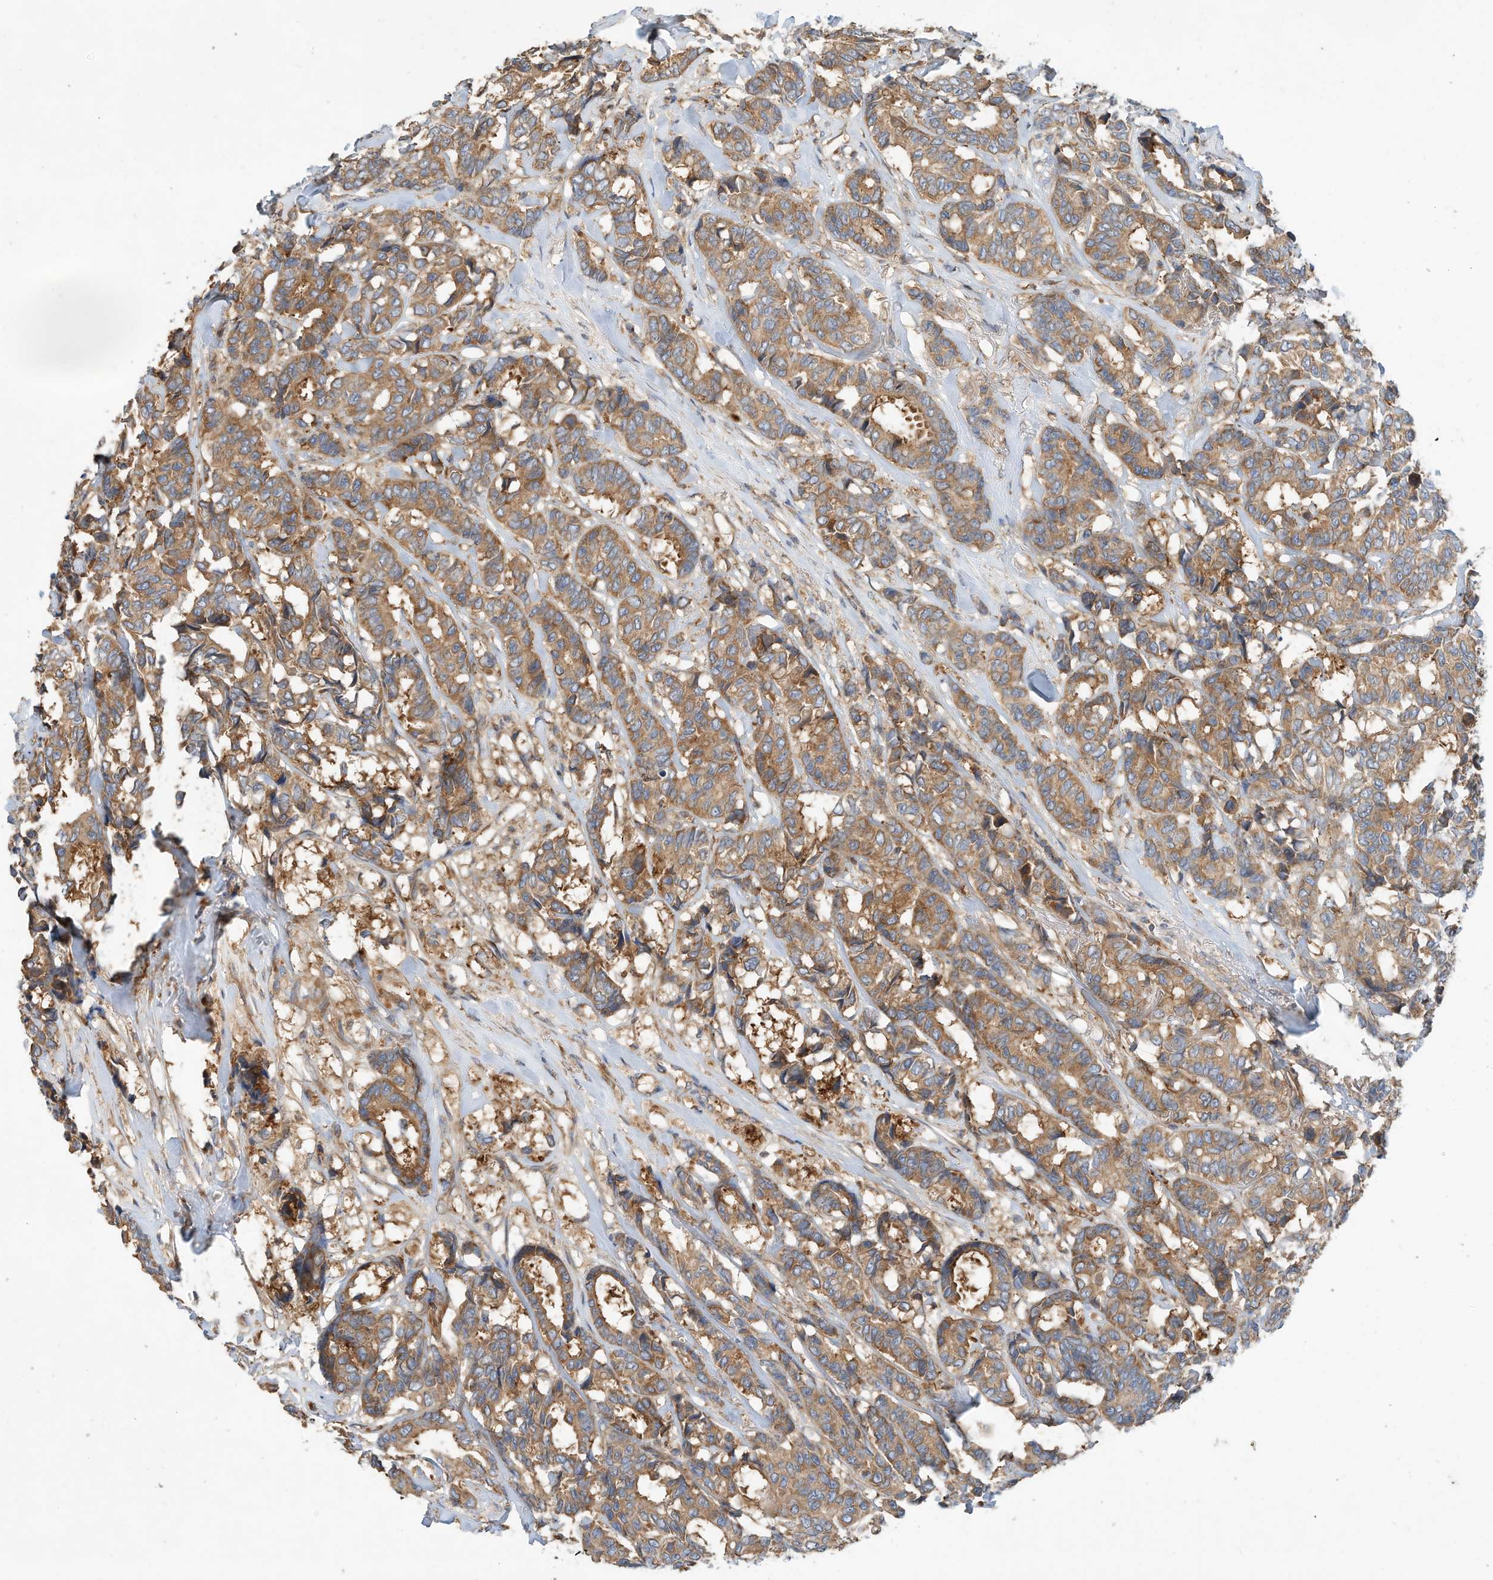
{"staining": {"intensity": "moderate", "quantity": ">75%", "location": "cytoplasmic/membranous"}, "tissue": "breast cancer", "cell_type": "Tumor cells", "image_type": "cancer", "snomed": [{"axis": "morphology", "description": "Duct carcinoma"}, {"axis": "topography", "description": "Breast"}], "caption": "Breast cancer (infiltrating ductal carcinoma) stained for a protein demonstrates moderate cytoplasmic/membranous positivity in tumor cells.", "gene": "CPAMD8", "patient": {"sex": "female", "age": 87}}